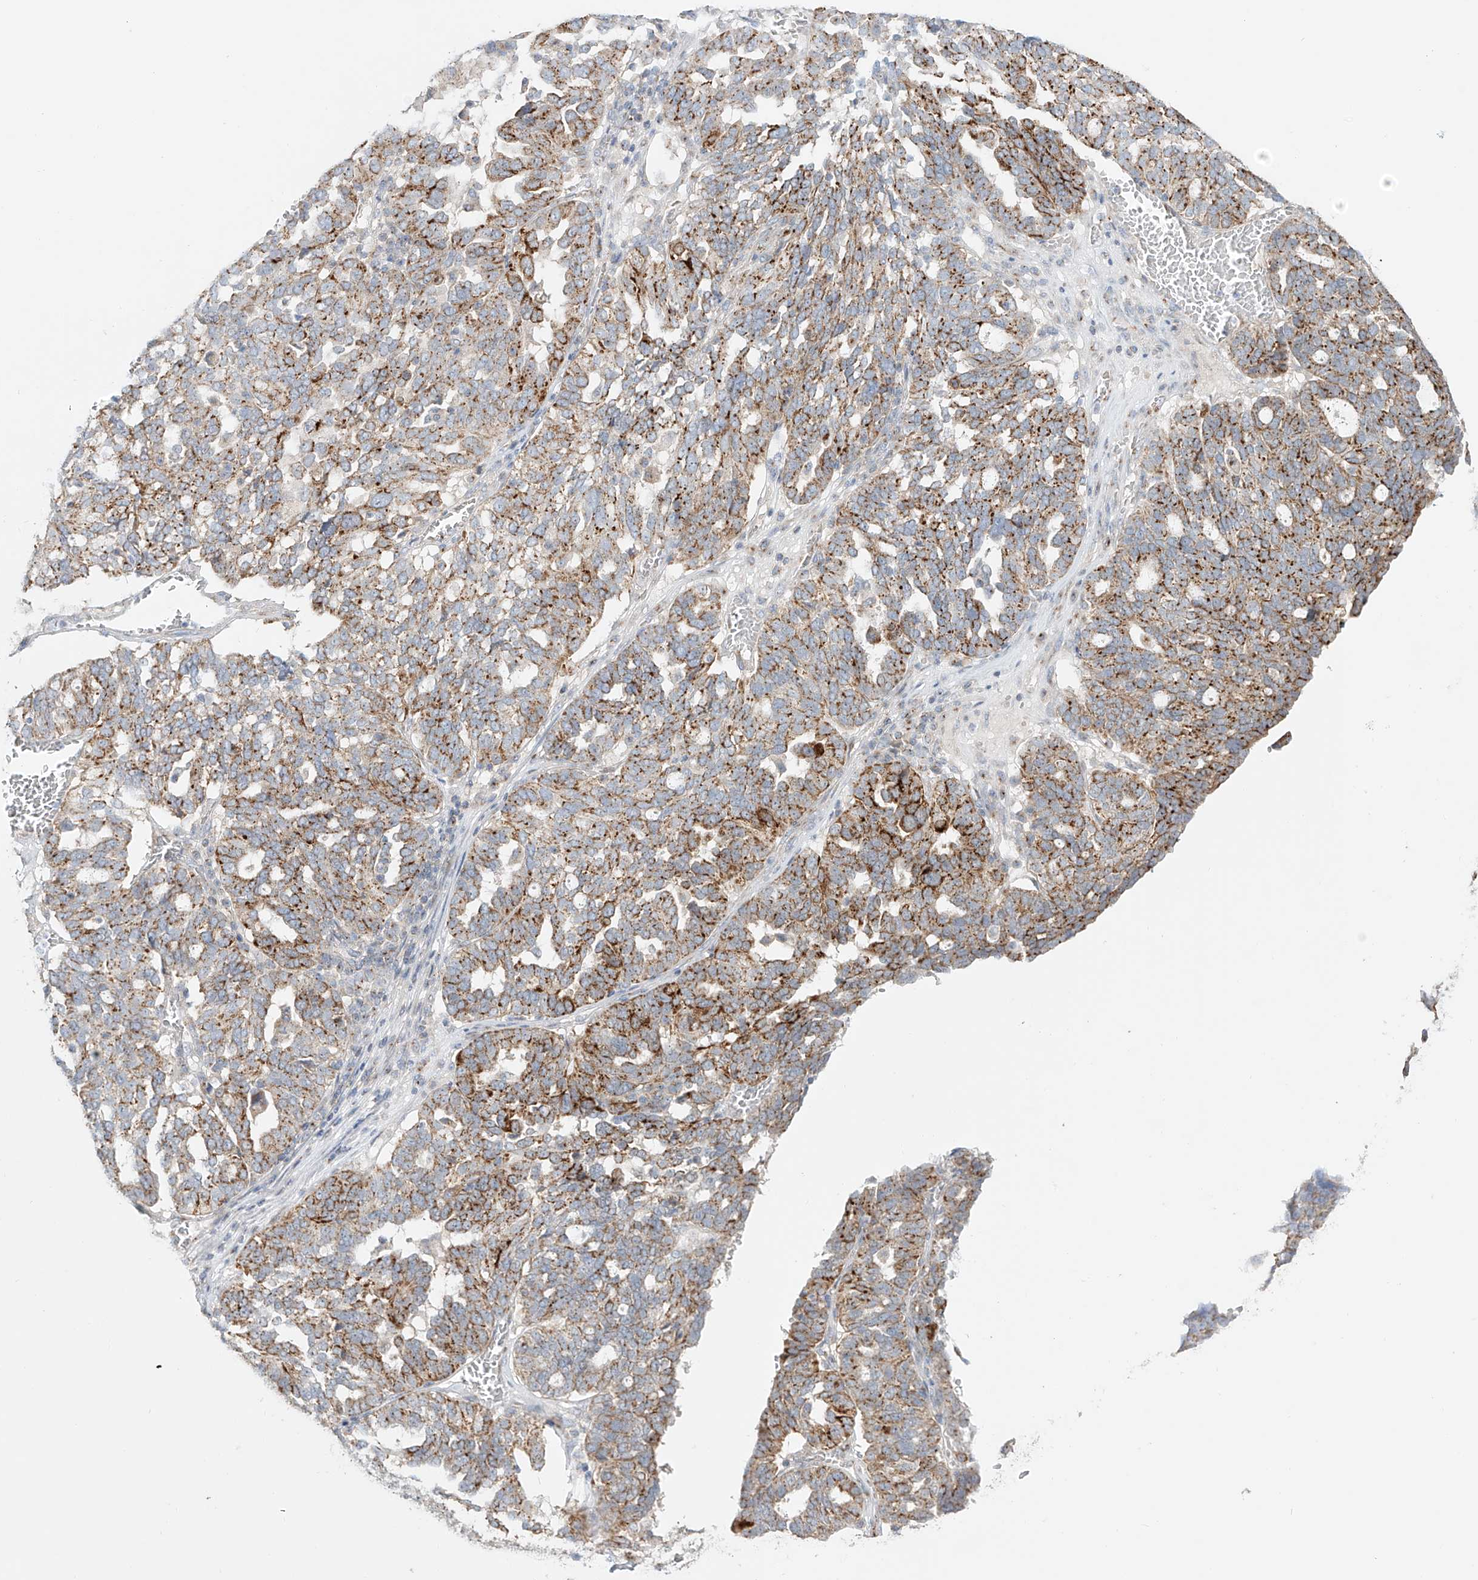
{"staining": {"intensity": "moderate", "quantity": ">75%", "location": "cytoplasmic/membranous"}, "tissue": "ovarian cancer", "cell_type": "Tumor cells", "image_type": "cancer", "snomed": [{"axis": "morphology", "description": "Cystadenocarcinoma, serous, NOS"}, {"axis": "topography", "description": "Ovary"}], "caption": "Human ovarian cancer (serous cystadenocarcinoma) stained for a protein (brown) reveals moderate cytoplasmic/membranous positive expression in approximately >75% of tumor cells.", "gene": "BSDC1", "patient": {"sex": "female", "age": 59}}